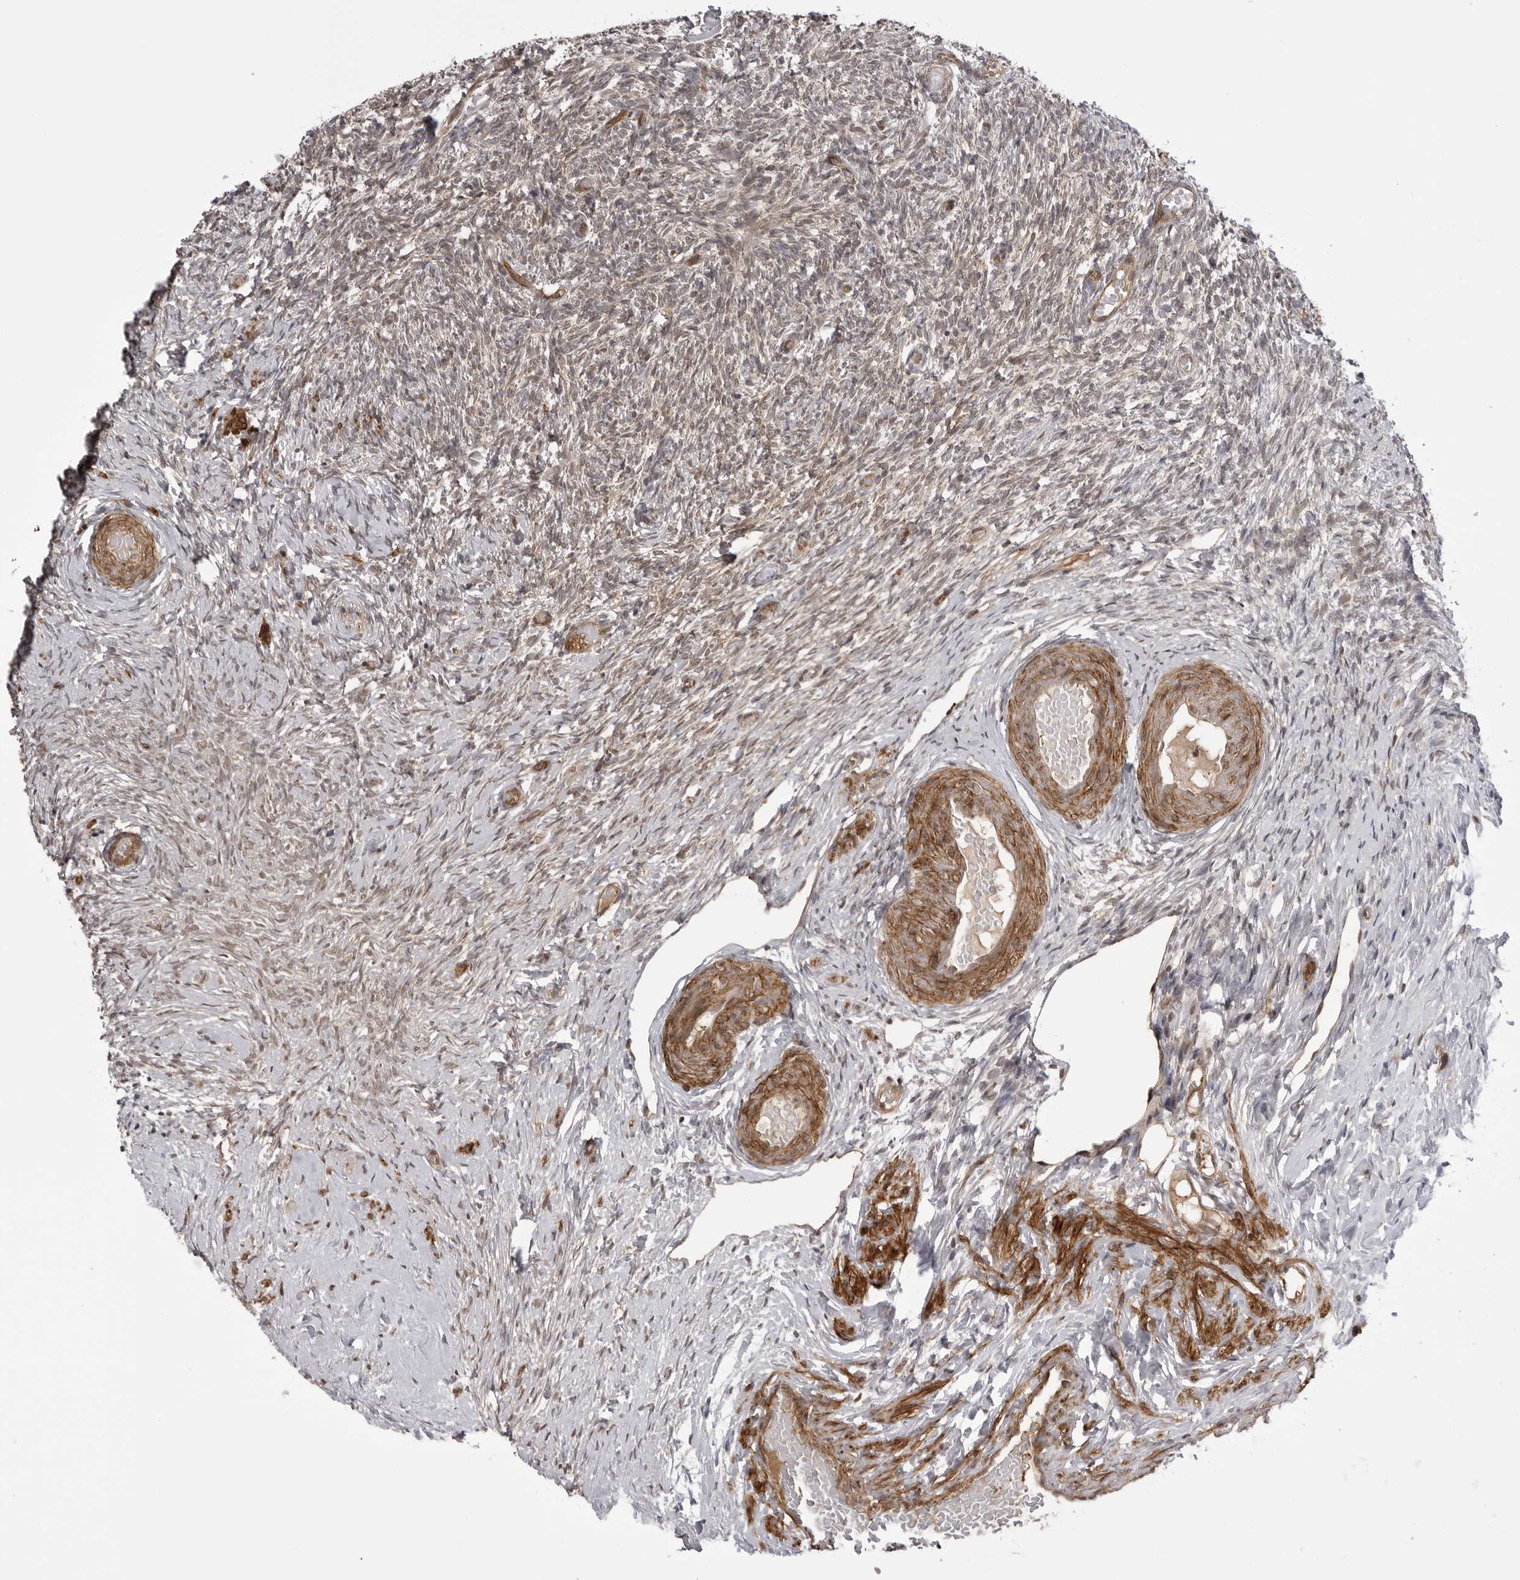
{"staining": {"intensity": "weak", "quantity": "25%-75%", "location": "nuclear"}, "tissue": "ovary", "cell_type": "Ovarian stroma cells", "image_type": "normal", "snomed": [{"axis": "morphology", "description": "Normal tissue, NOS"}, {"axis": "topography", "description": "Ovary"}], "caption": "A low amount of weak nuclear expression is identified in approximately 25%-75% of ovarian stroma cells in unremarkable ovary.", "gene": "SORBS1", "patient": {"sex": "female", "age": 60}}